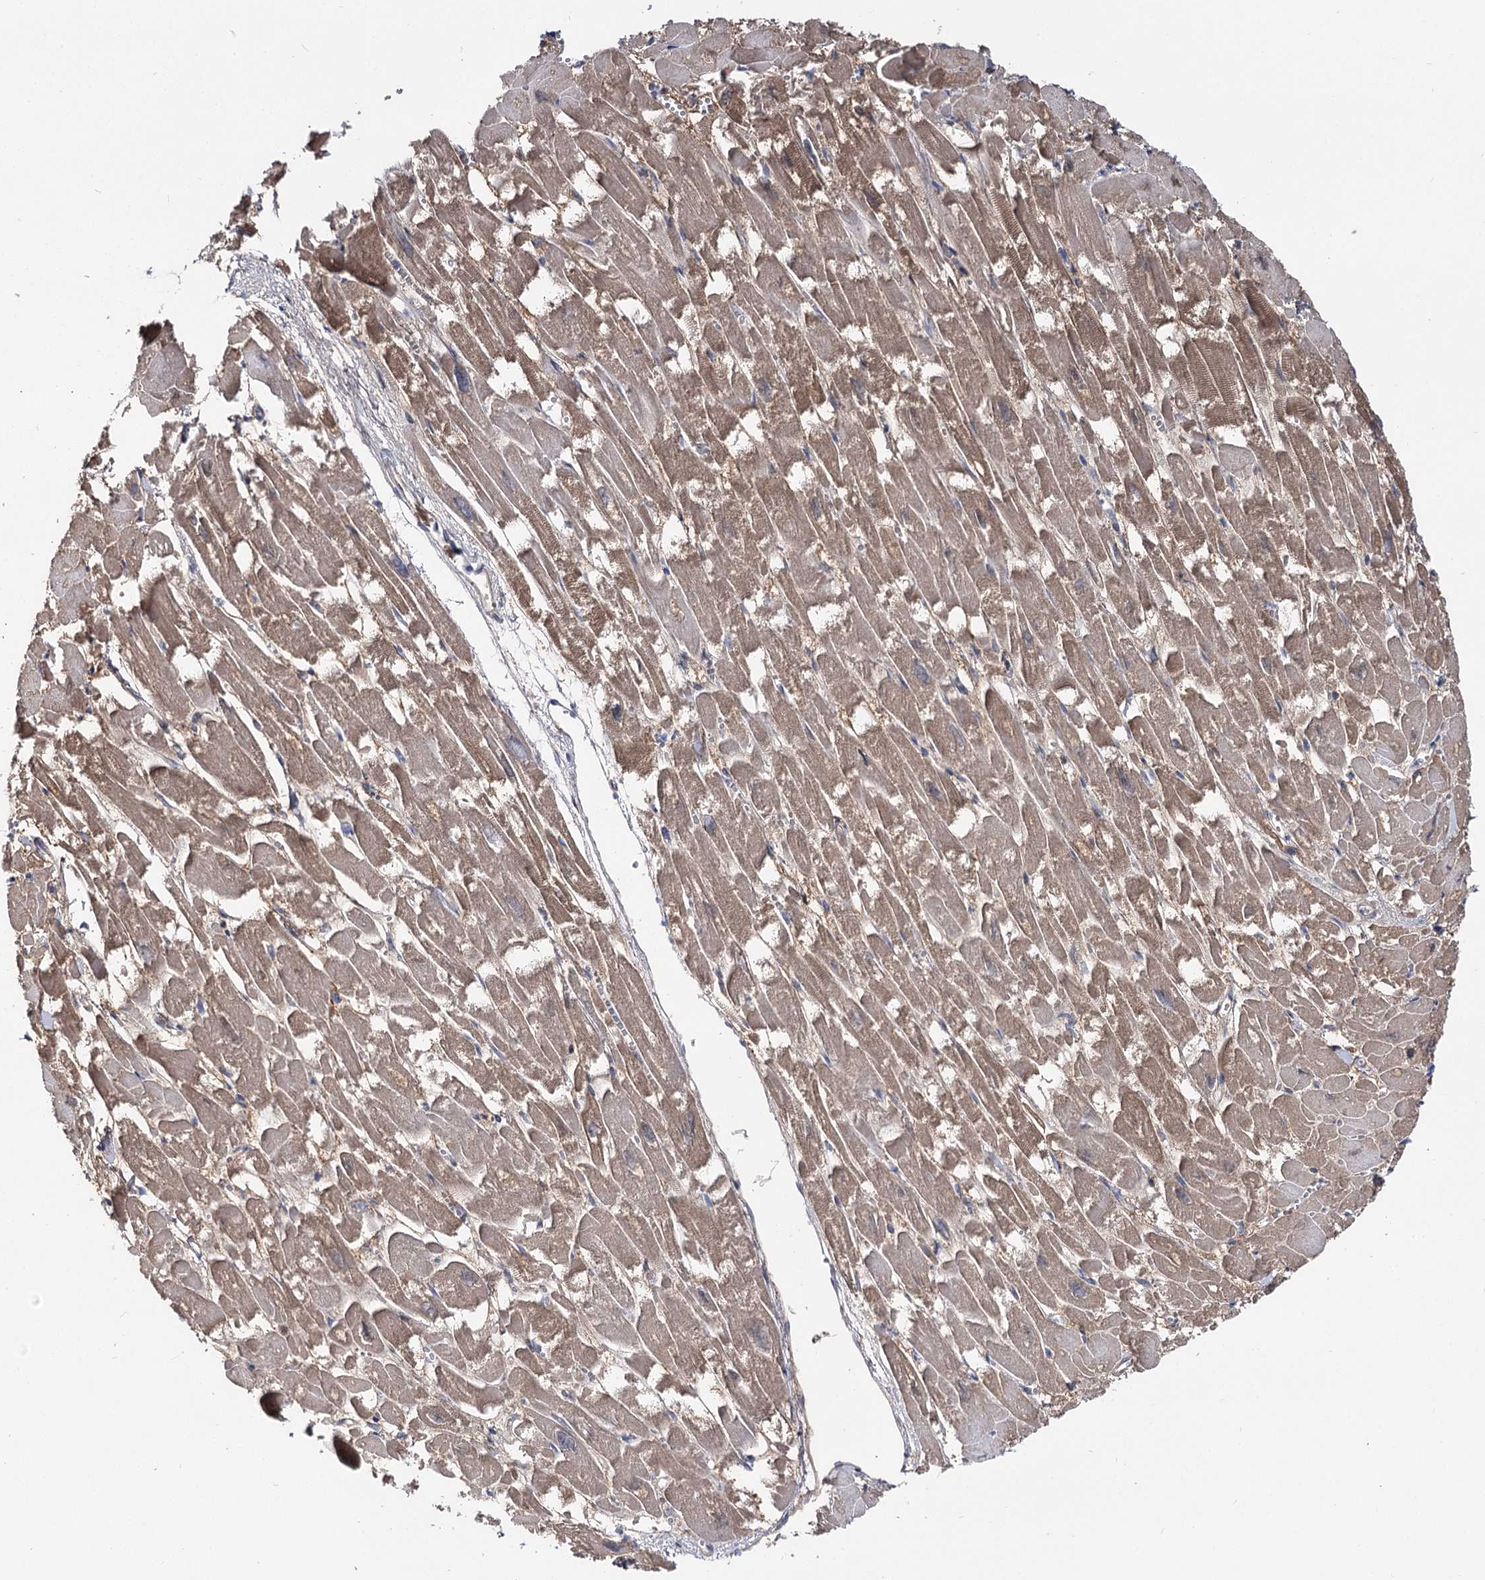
{"staining": {"intensity": "moderate", "quantity": ">75%", "location": "cytoplasmic/membranous"}, "tissue": "heart muscle", "cell_type": "Cardiomyocytes", "image_type": "normal", "snomed": [{"axis": "morphology", "description": "Normal tissue, NOS"}, {"axis": "topography", "description": "Heart"}], "caption": "Protein staining of benign heart muscle reveals moderate cytoplasmic/membranous expression in about >75% of cardiomyocytes.", "gene": "UGP2", "patient": {"sex": "male", "age": 54}}